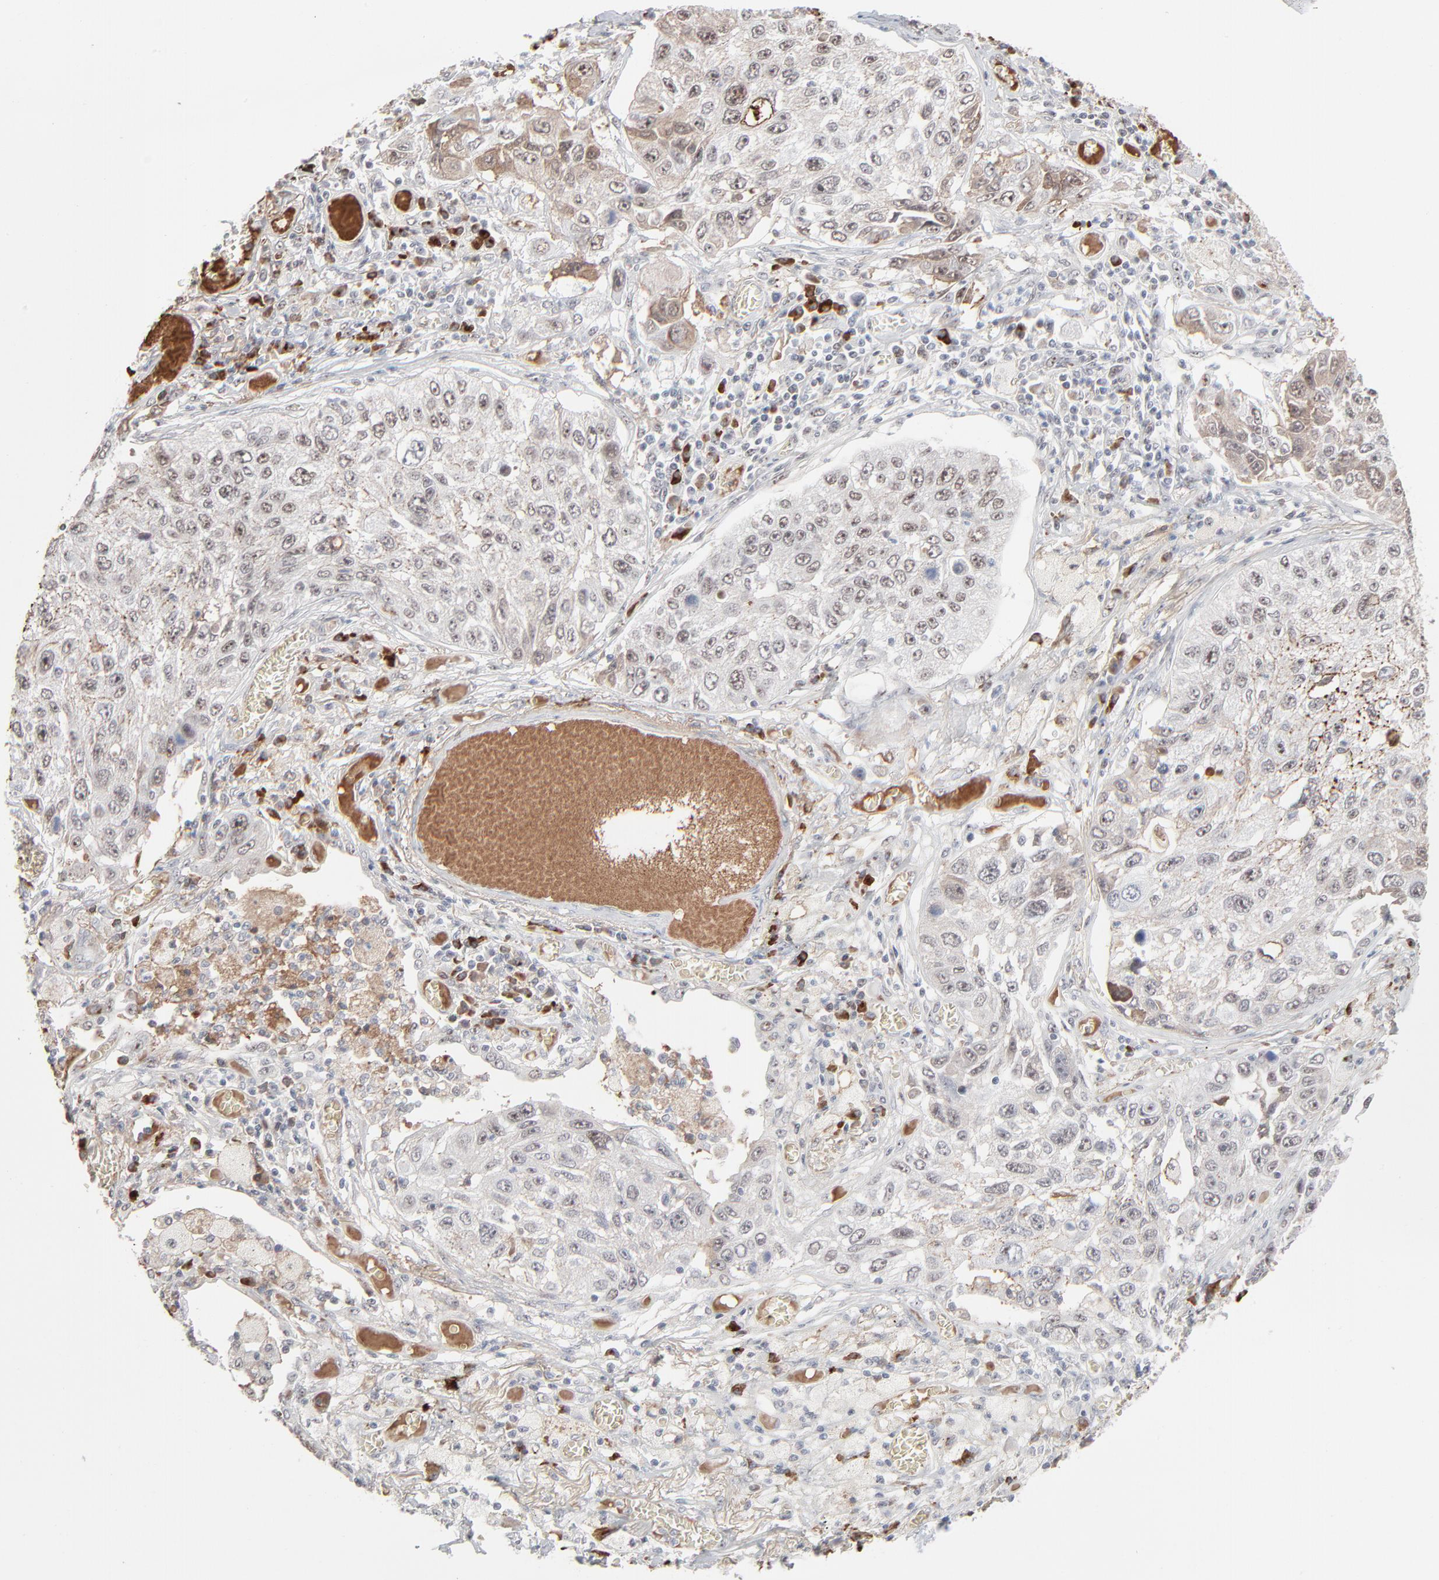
{"staining": {"intensity": "moderate", "quantity": "25%-75%", "location": "cytoplasmic/membranous,nuclear"}, "tissue": "lung cancer", "cell_type": "Tumor cells", "image_type": "cancer", "snomed": [{"axis": "morphology", "description": "Squamous cell carcinoma, NOS"}, {"axis": "topography", "description": "Lung"}], "caption": "Lung cancer stained for a protein (brown) demonstrates moderate cytoplasmic/membranous and nuclear positive expression in about 25%-75% of tumor cells.", "gene": "MPHOSPH6", "patient": {"sex": "male", "age": 71}}